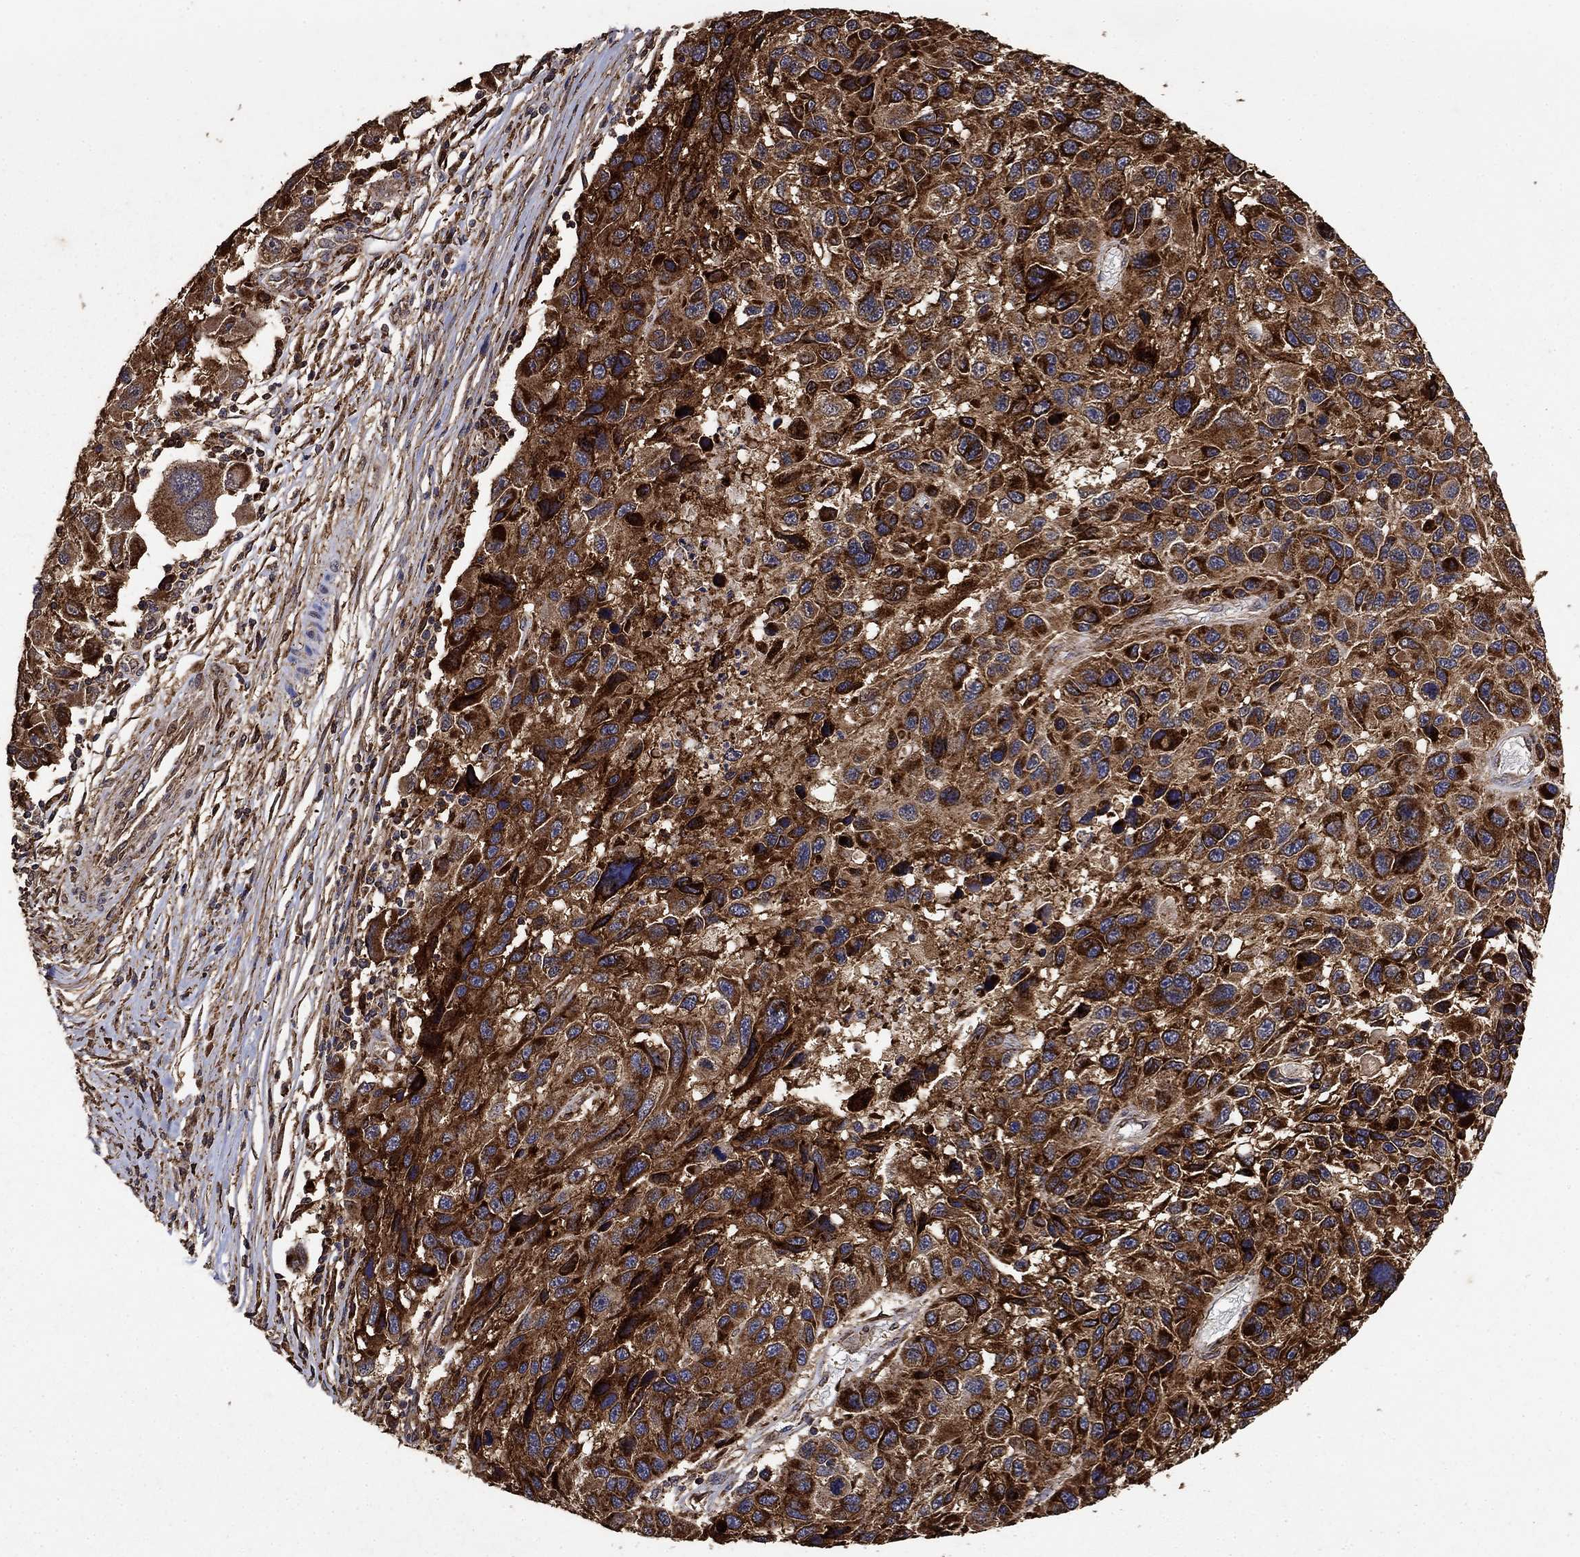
{"staining": {"intensity": "strong", "quantity": ">75%", "location": "cytoplasmic/membranous"}, "tissue": "melanoma", "cell_type": "Tumor cells", "image_type": "cancer", "snomed": [{"axis": "morphology", "description": "Malignant melanoma, NOS"}, {"axis": "topography", "description": "Skin"}], "caption": "Strong cytoplasmic/membranous protein positivity is identified in approximately >75% of tumor cells in melanoma. The staining is performed using DAB (3,3'-diaminobenzidine) brown chromogen to label protein expression. The nuclei are counter-stained blue using hematoxylin.", "gene": "IFRD1", "patient": {"sex": "male", "age": 53}}